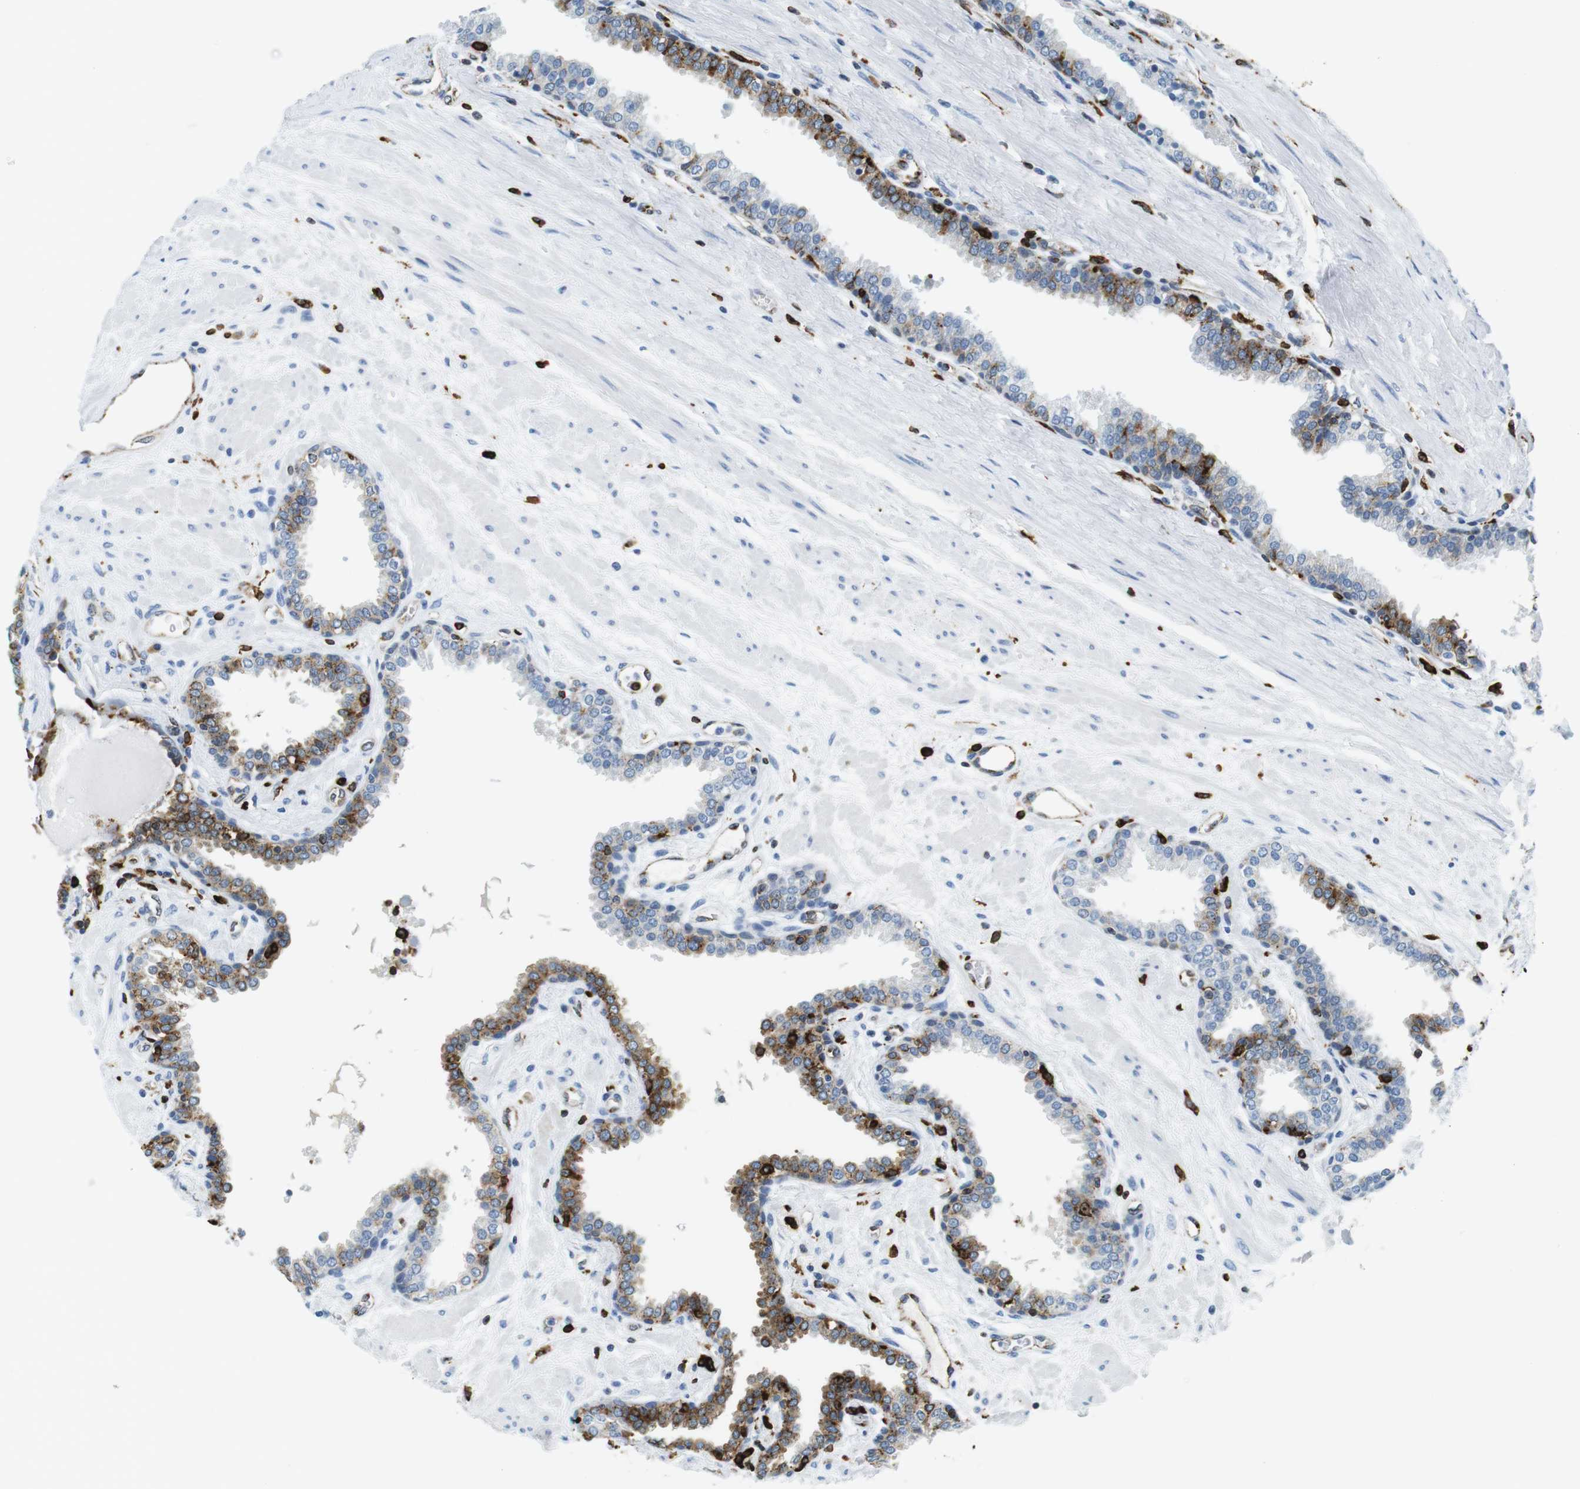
{"staining": {"intensity": "moderate", "quantity": "<25%", "location": "cytoplasmic/membranous"}, "tissue": "prostate", "cell_type": "Glandular cells", "image_type": "normal", "snomed": [{"axis": "morphology", "description": "Normal tissue, NOS"}, {"axis": "topography", "description": "Prostate"}], "caption": "DAB immunohistochemical staining of unremarkable prostate shows moderate cytoplasmic/membranous protein expression in approximately <25% of glandular cells. (DAB IHC, brown staining for protein, blue staining for nuclei).", "gene": "CIITA", "patient": {"sex": "male", "age": 51}}